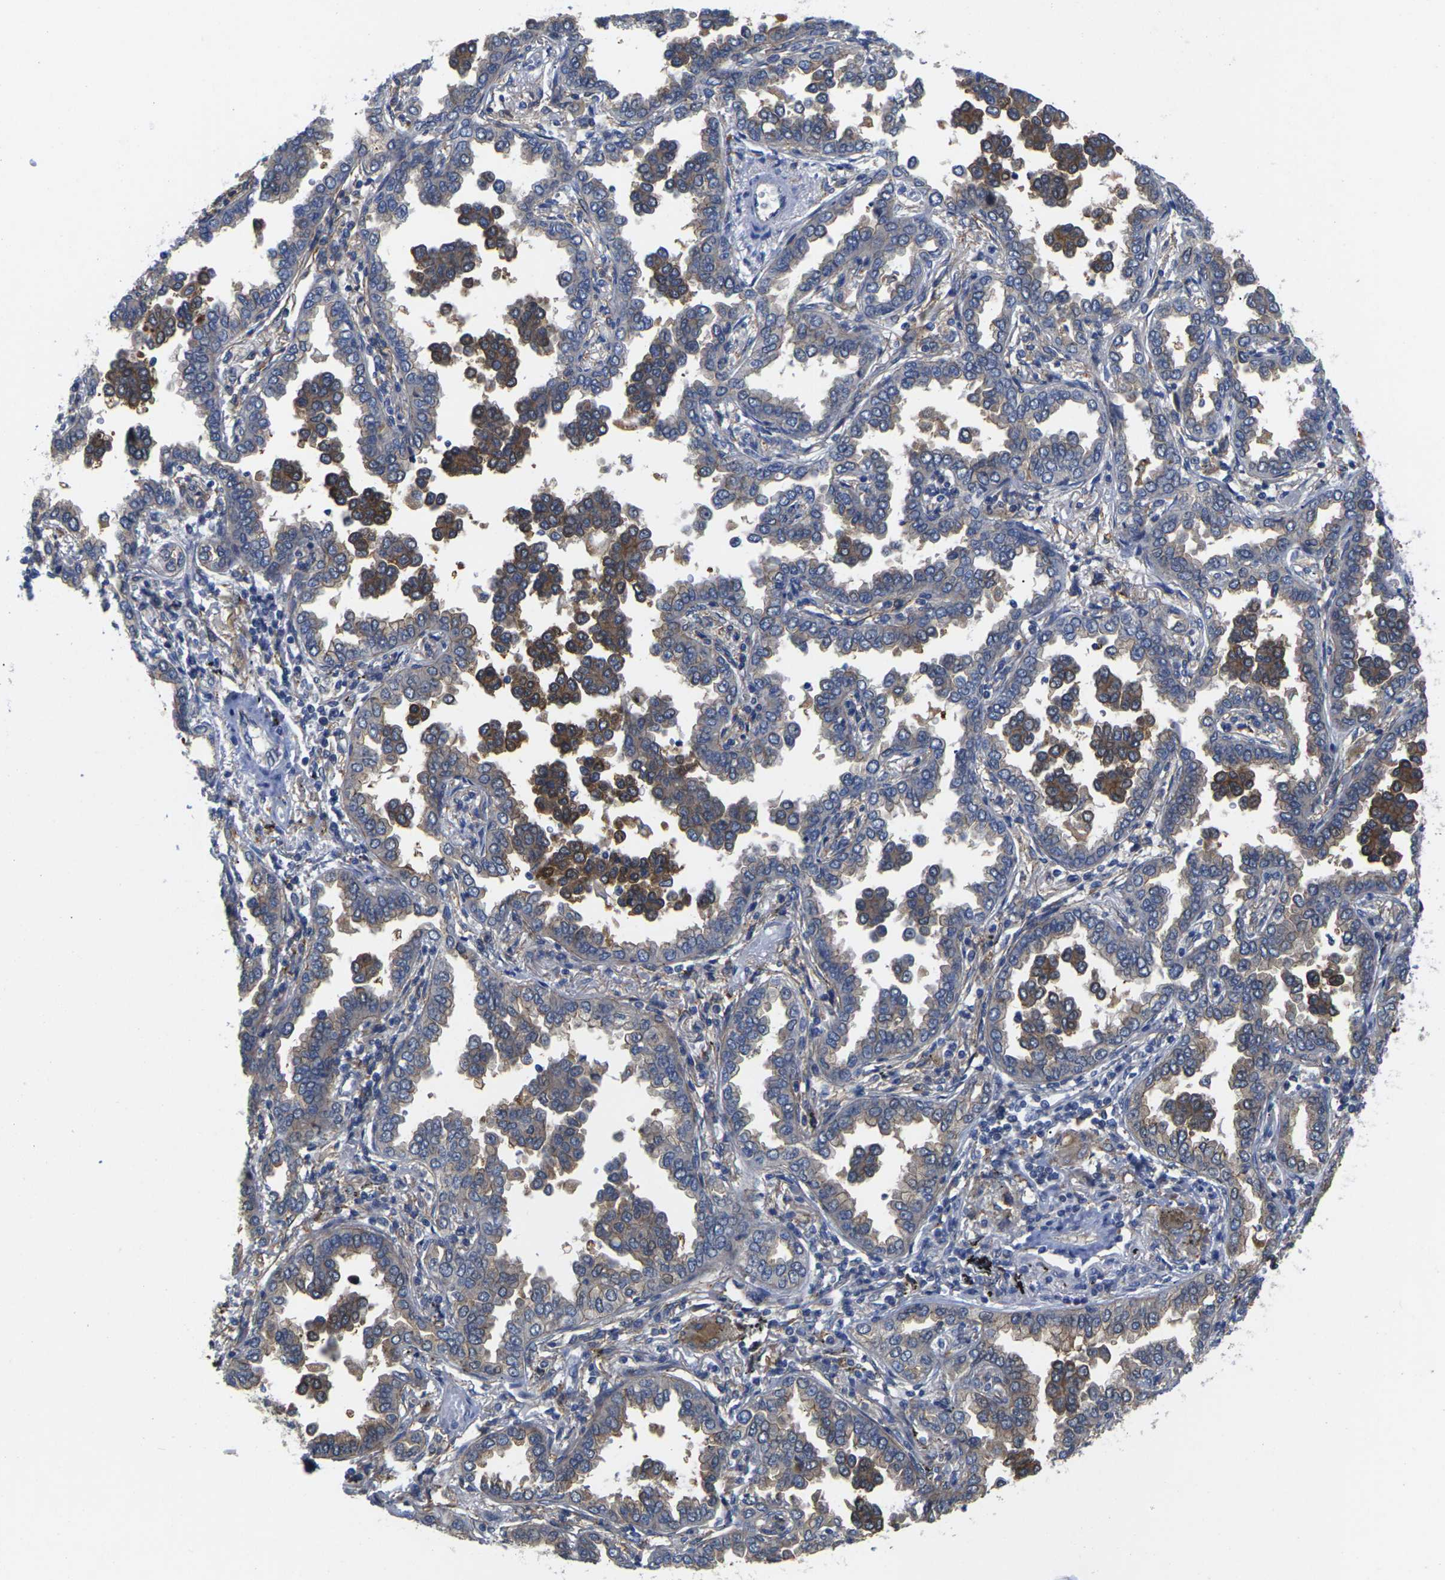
{"staining": {"intensity": "strong", "quantity": "25%-75%", "location": "cytoplasmic/membranous"}, "tissue": "lung cancer", "cell_type": "Tumor cells", "image_type": "cancer", "snomed": [{"axis": "morphology", "description": "Normal tissue, NOS"}, {"axis": "morphology", "description": "Adenocarcinoma, NOS"}, {"axis": "topography", "description": "Lung"}], "caption": "Human lung cancer stained with a brown dye exhibits strong cytoplasmic/membranous positive positivity in approximately 25%-75% of tumor cells.", "gene": "SCNN1A", "patient": {"sex": "male", "age": 59}}